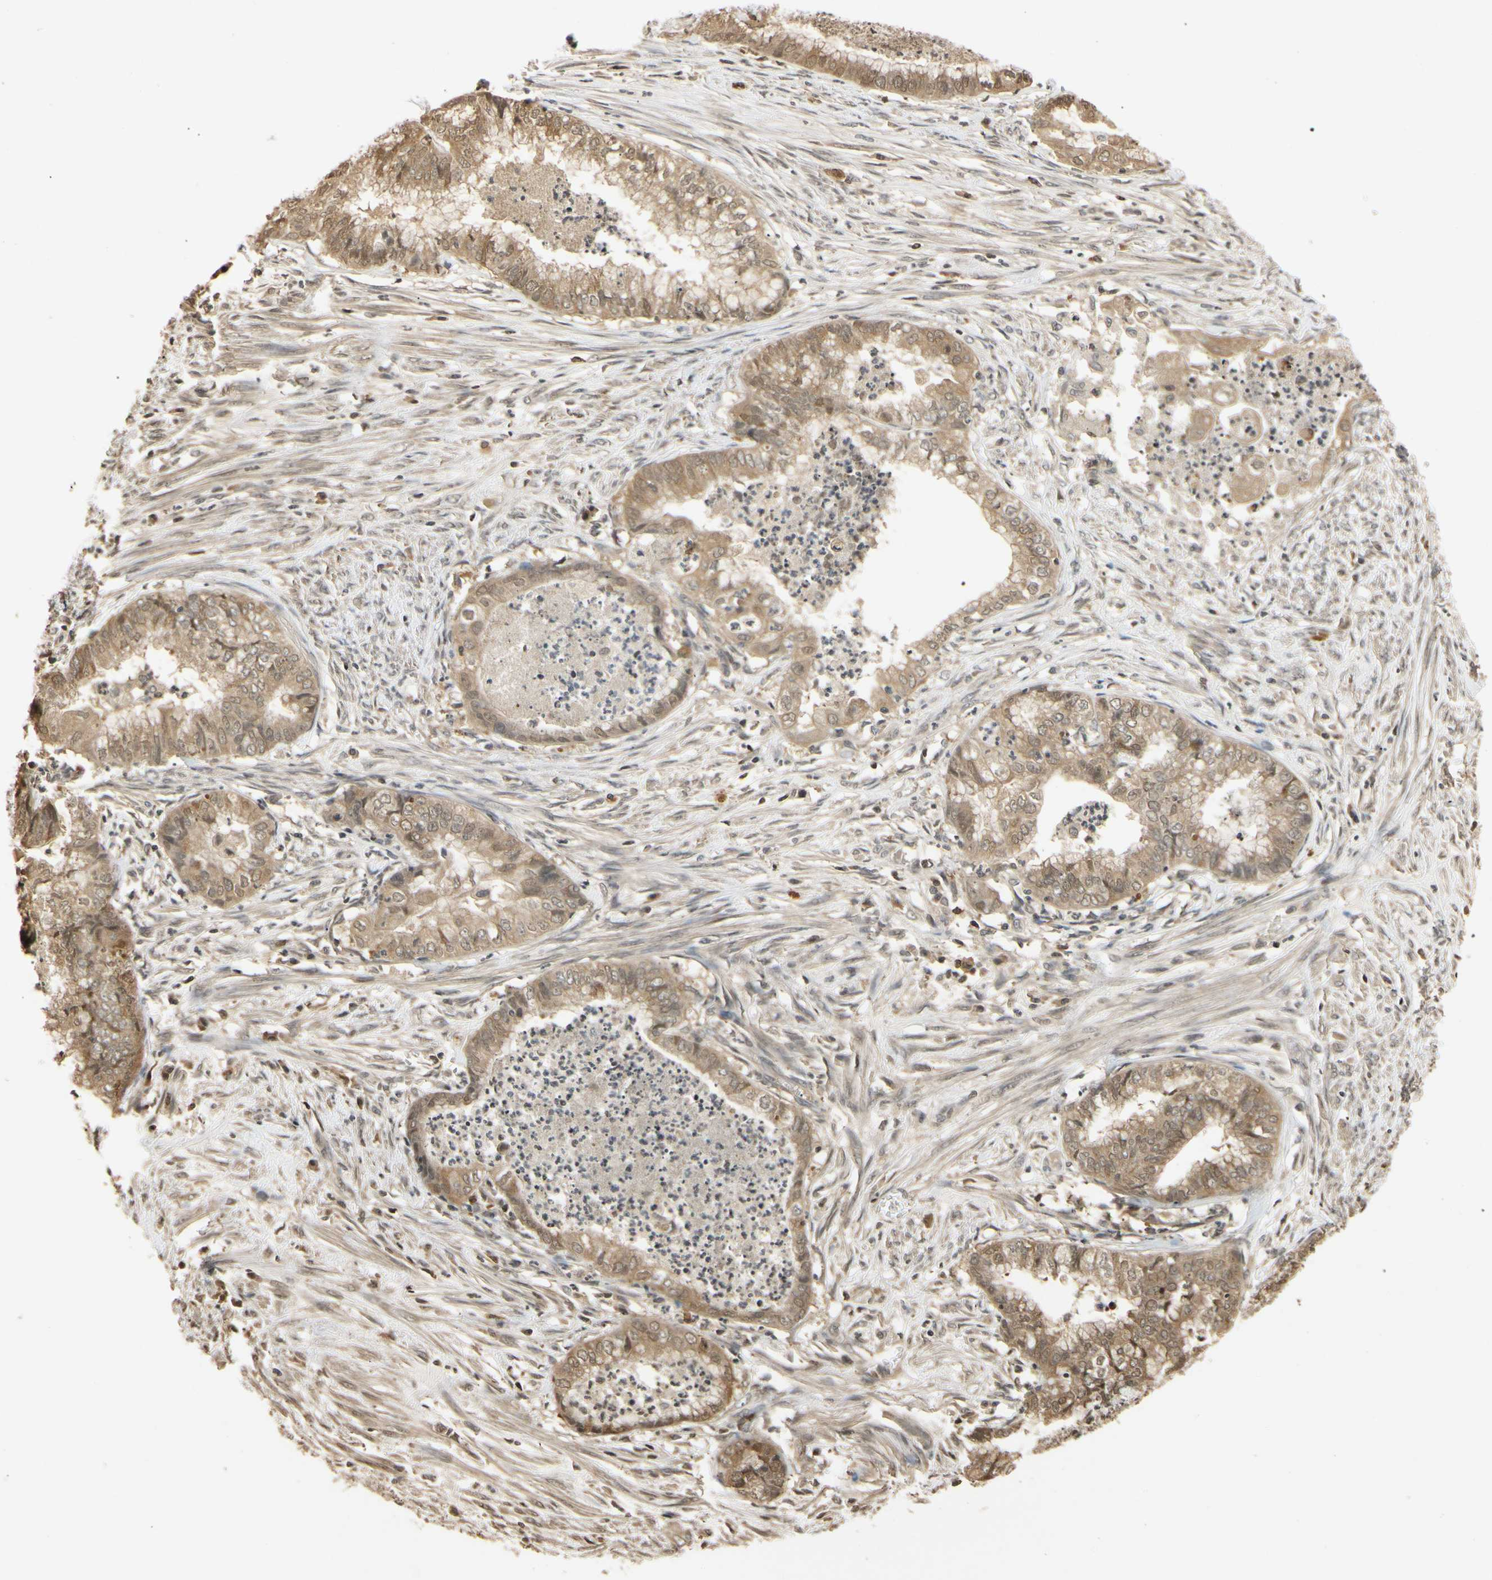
{"staining": {"intensity": "weak", "quantity": ">75%", "location": "cytoplasmic/membranous"}, "tissue": "endometrial cancer", "cell_type": "Tumor cells", "image_type": "cancer", "snomed": [{"axis": "morphology", "description": "Necrosis, NOS"}, {"axis": "morphology", "description": "Adenocarcinoma, NOS"}, {"axis": "topography", "description": "Endometrium"}], "caption": "This micrograph shows IHC staining of human endometrial cancer, with low weak cytoplasmic/membranous expression in about >75% of tumor cells.", "gene": "SOD1", "patient": {"sex": "female", "age": 79}}